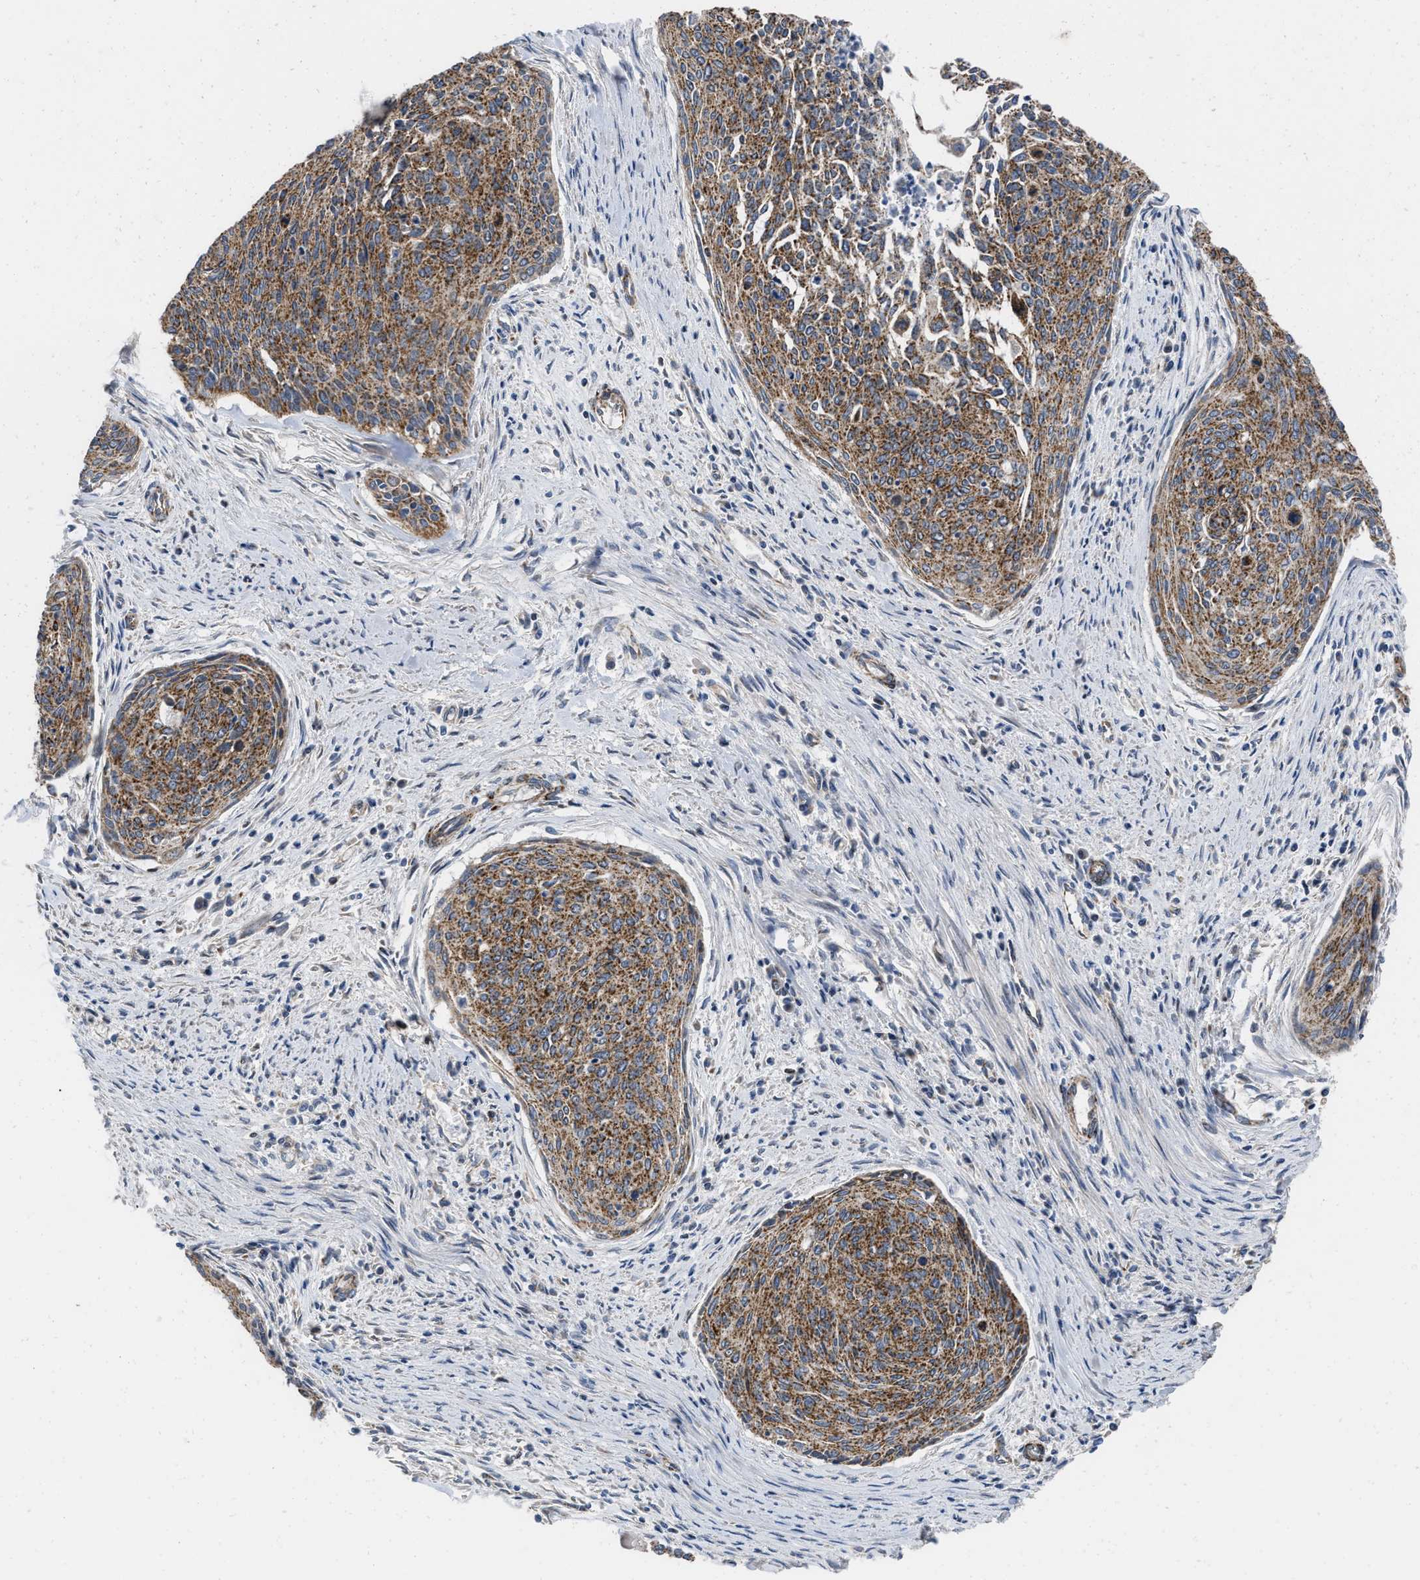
{"staining": {"intensity": "moderate", "quantity": ">75%", "location": "cytoplasmic/membranous"}, "tissue": "cervical cancer", "cell_type": "Tumor cells", "image_type": "cancer", "snomed": [{"axis": "morphology", "description": "Squamous cell carcinoma, NOS"}, {"axis": "topography", "description": "Cervix"}], "caption": "A photomicrograph showing moderate cytoplasmic/membranous positivity in about >75% of tumor cells in cervical squamous cell carcinoma, as visualized by brown immunohistochemical staining.", "gene": "AKAP1", "patient": {"sex": "female", "age": 55}}